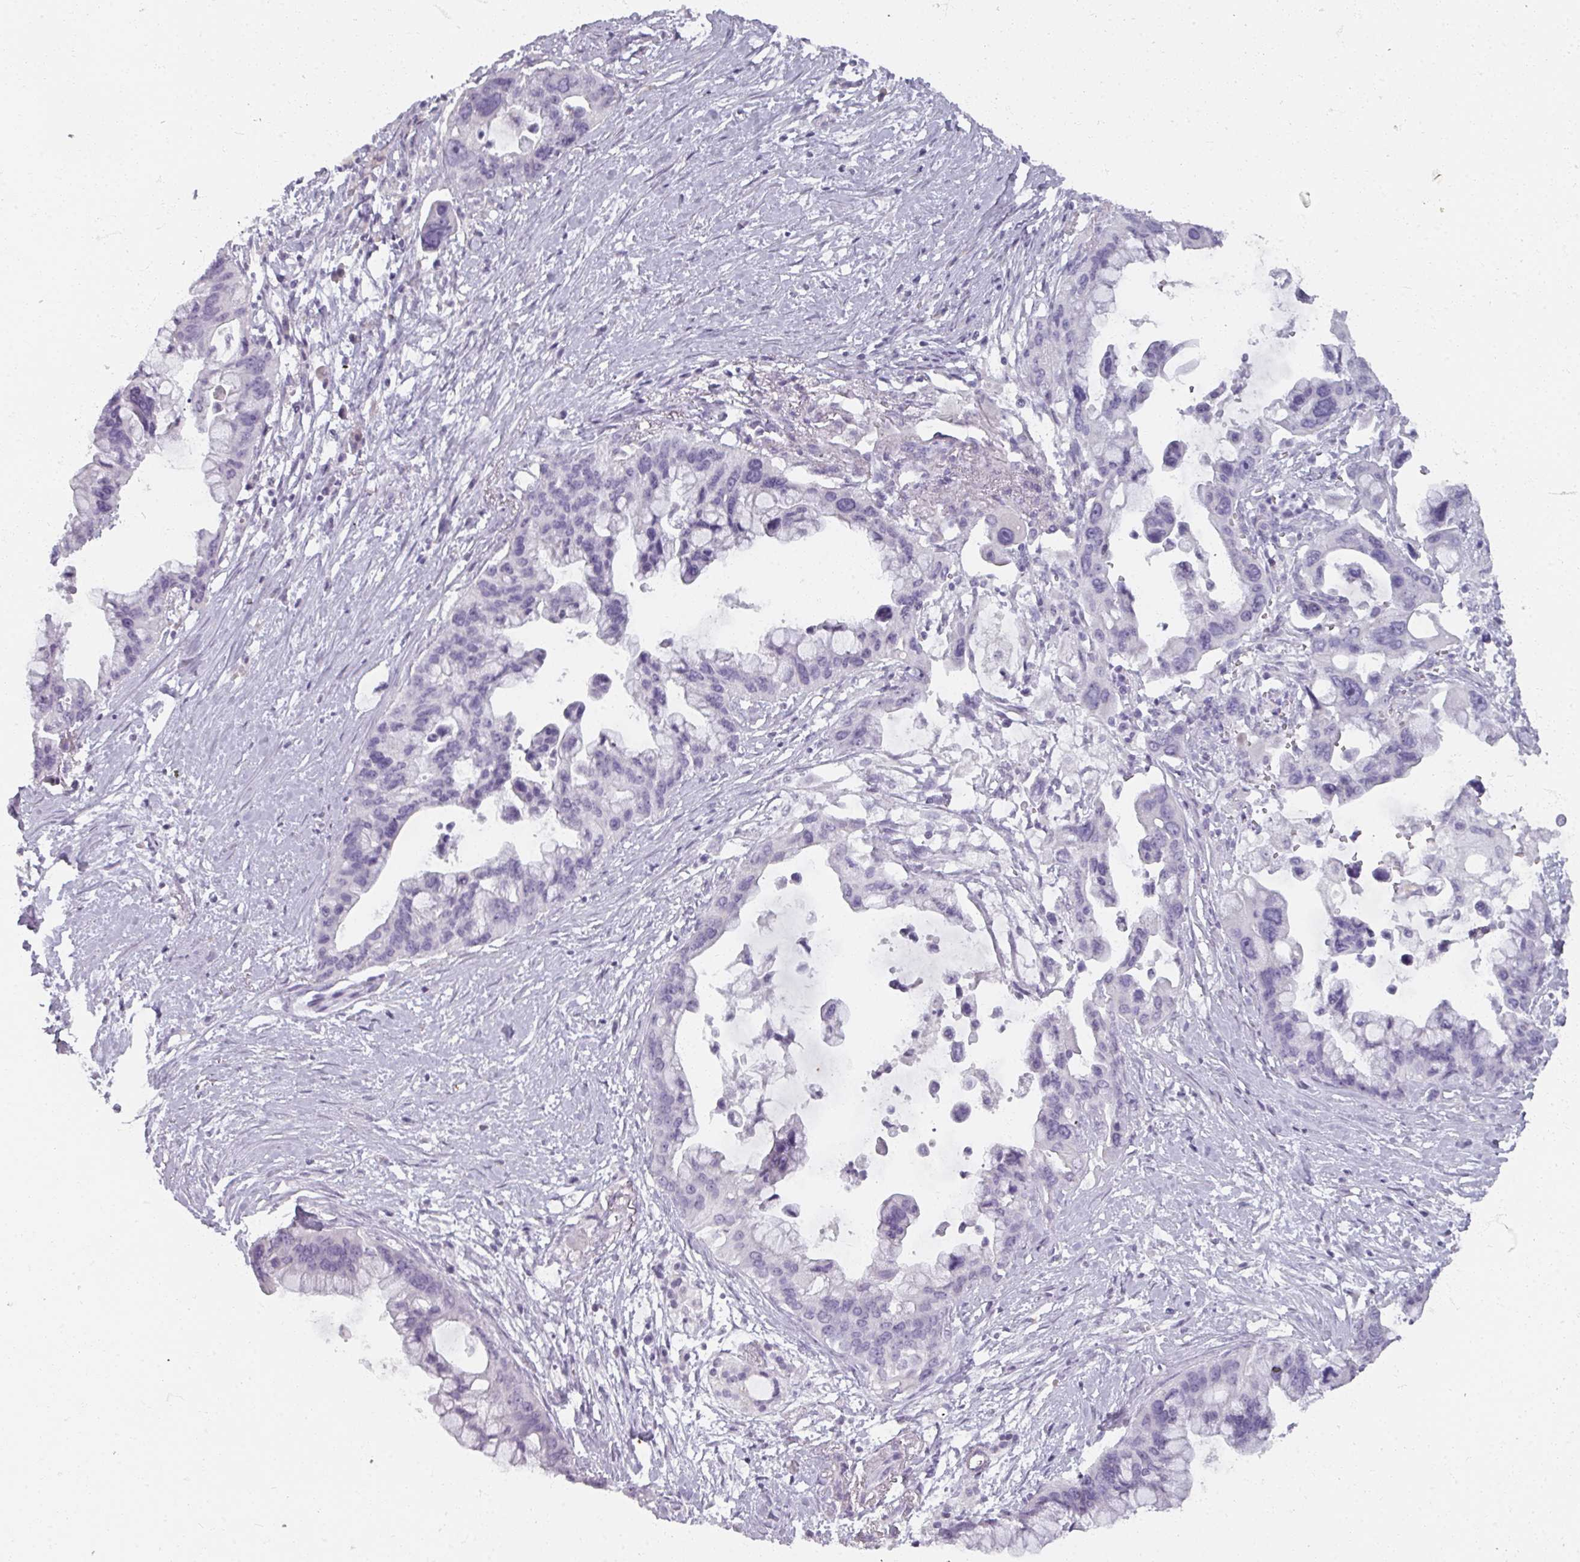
{"staining": {"intensity": "negative", "quantity": "none", "location": "none"}, "tissue": "pancreatic cancer", "cell_type": "Tumor cells", "image_type": "cancer", "snomed": [{"axis": "morphology", "description": "Adenocarcinoma, NOS"}, {"axis": "topography", "description": "Pancreas"}], "caption": "This is an immunohistochemistry micrograph of pancreatic adenocarcinoma. There is no expression in tumor cells.", "gene": "REG3G", "patient": {"sex": "female", "age": 83}}